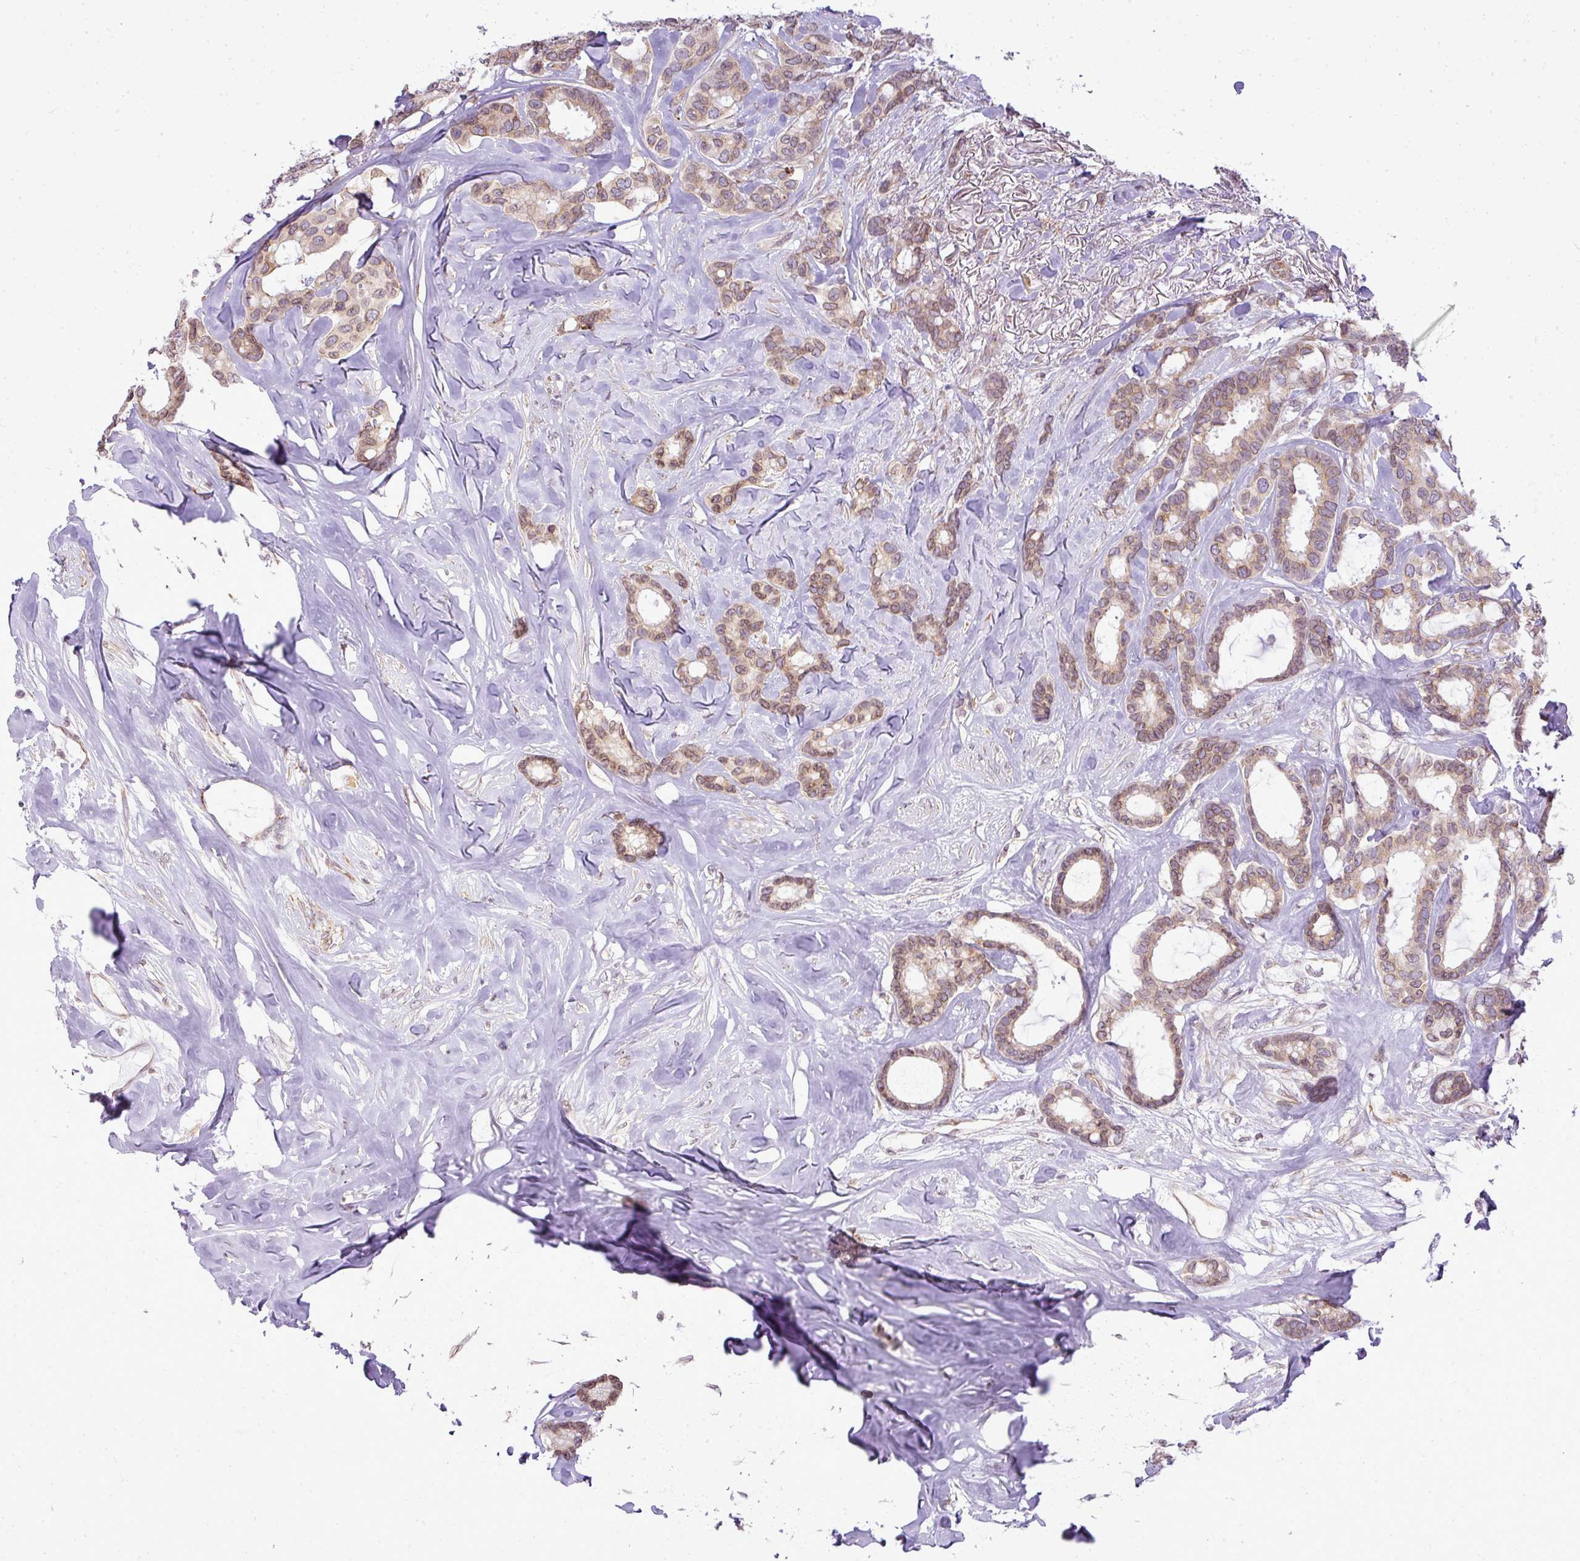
{"staining": {"intensity": "weak", "quantity": ">75%", "location": "nuclear"}, "tissue": "breast cancer", "cell_type": "Tumor cells", "image_type": "cancer", "snomed": [{"axis": "morphology", "description": "Duct carcinoma"}, {"axis": "topography", "description": "Breast"}], "caption": "Immunohistochemical staining of breast cancer shows weak nuclear protein expression in about >75% of tumor cells. The protein is shown in brown color, while the nuclei are stained blue.", "gene": "COX18", "patient": {"sex": "female", "age": 87}}